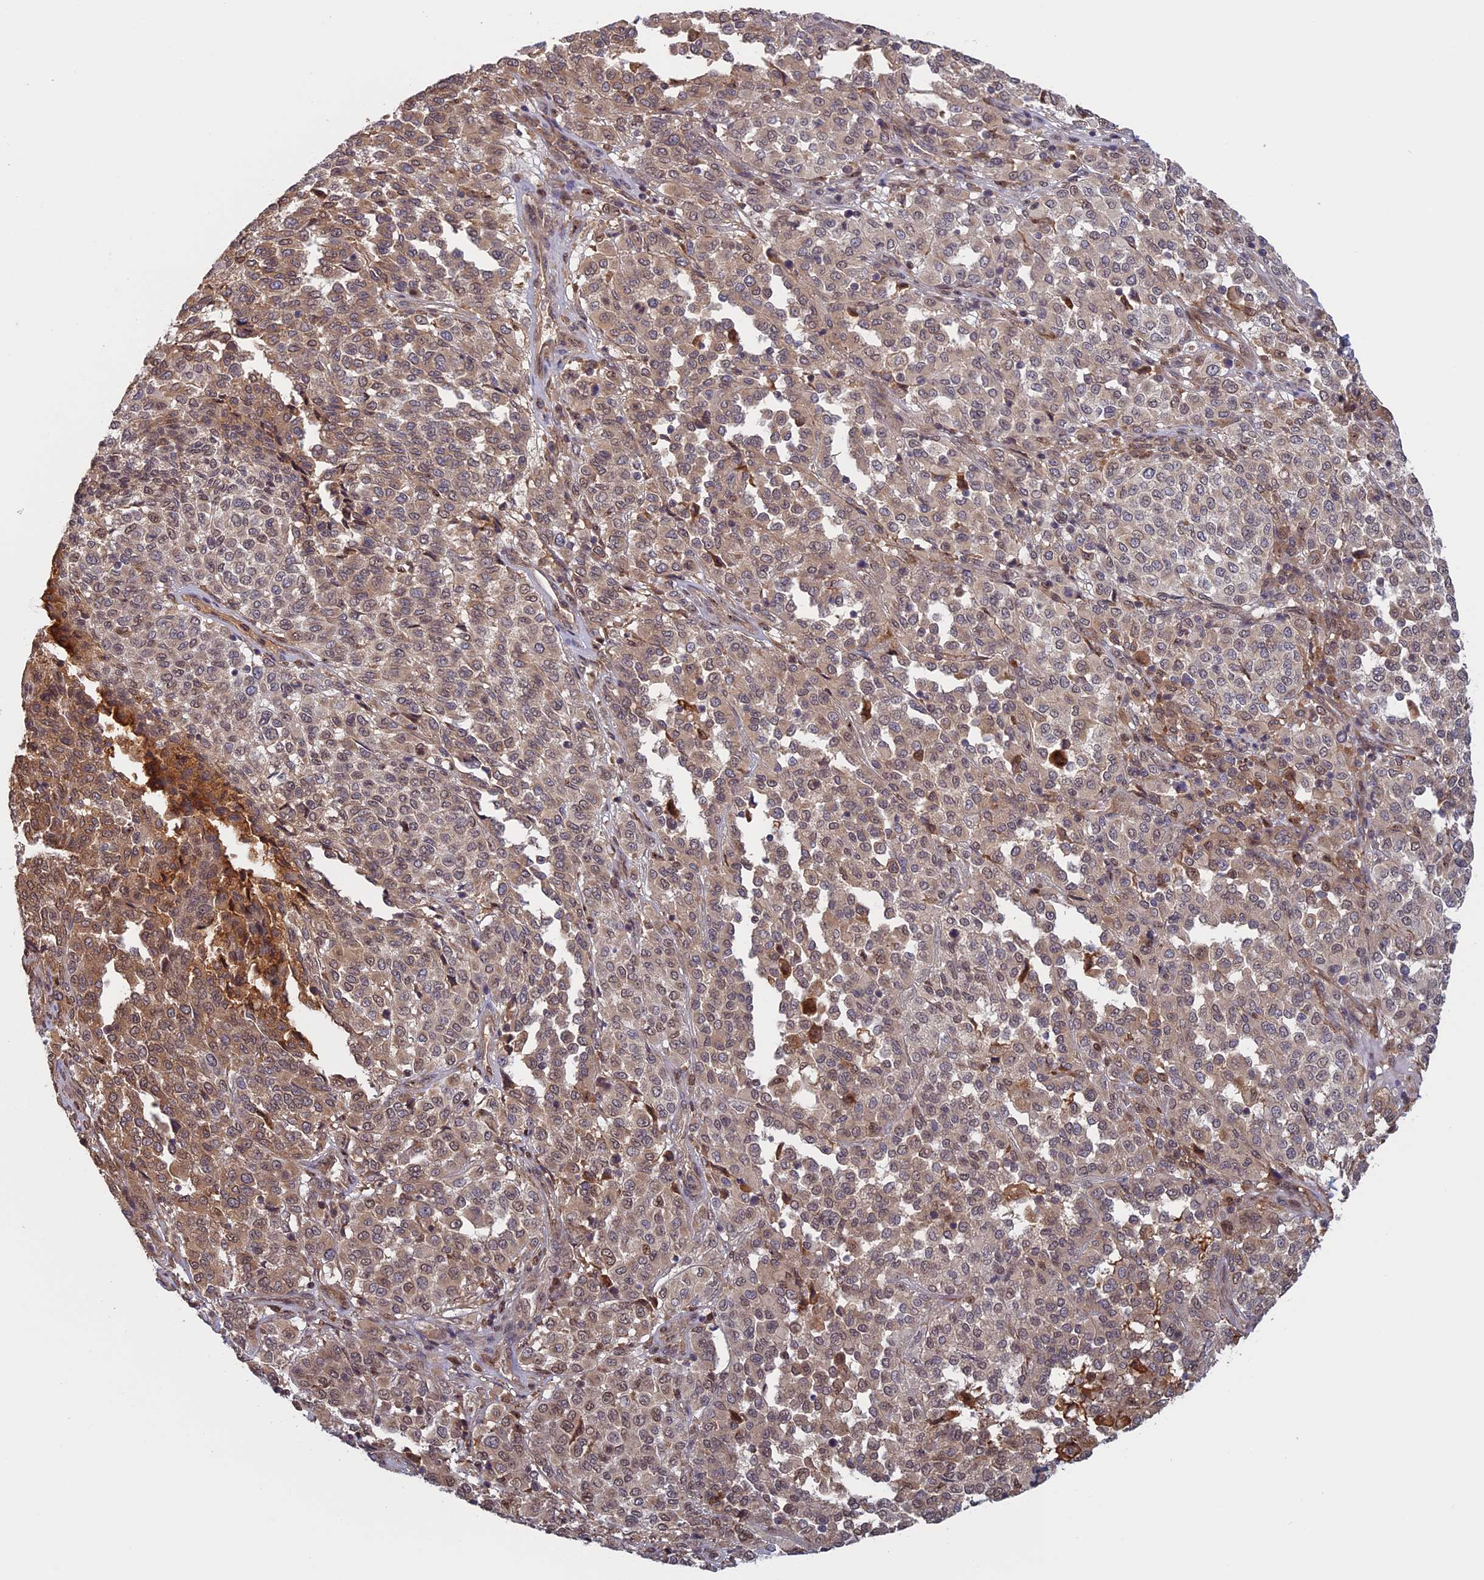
{"staining": {"intensity": "moderate", "quantity": "<25%", "location": "cytoplasmic/membranous"}, "tissue": "melanoma", "cell_type": "Tumor cells", "image_type": "cancer", "snomed": [{"axis": "morphology", "description": "Malignant melanoma, Metastatic site"}, {"axis": "topography", "description": "Pancreas"}], "caption": "IHC micrograph of neoplastic tissue: human malignant melanoma (metastatic site) stained using immunohistochemistry demonstrates low levels of moderate protein expression localized specifically in the cytoplasmic/membranous of tumor cells, appearing as a cytoplasmic/membranous brown color.", "gene": "FADS1", "patient": {"sex": "female", "age": 30}}